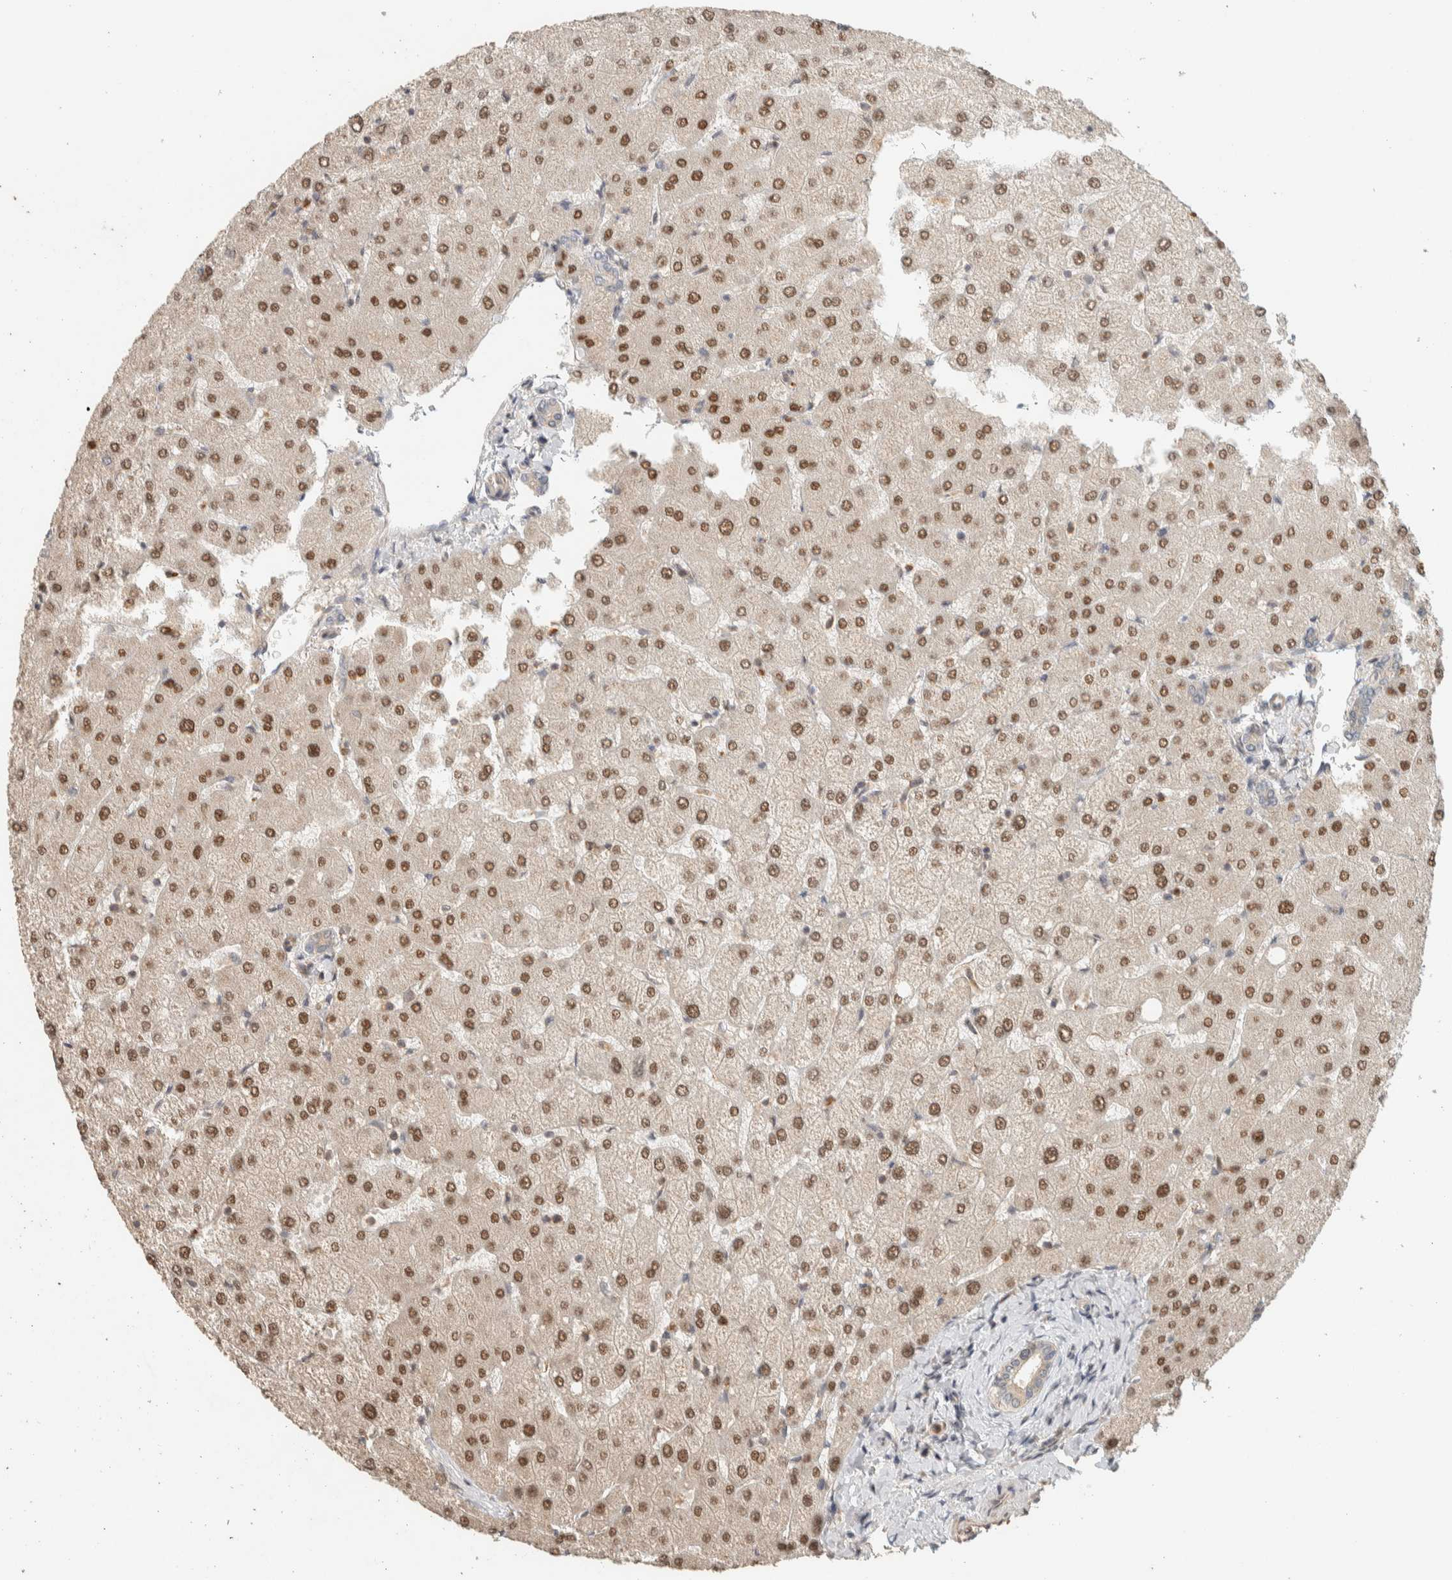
{"staining": {"intensity": "negative", "quantity": "none", "location": "none"}, "tissue": "liver", "cell_type": "Cholangiocytes", "image_type": "normal", "snomed": [{"axis": "morphology", "description": "Normal tissue, NOS"}, {"axis": "topography", "description": "Liver"}], "caption": "This micrograph is of benign liver stained with IHC to label a protein in brown with the nuclei are counter-stained blue. There is no positivity in cholangiocytes.", "gene": "ADSS2", "patient": {"sex": "female", "age": 54}}